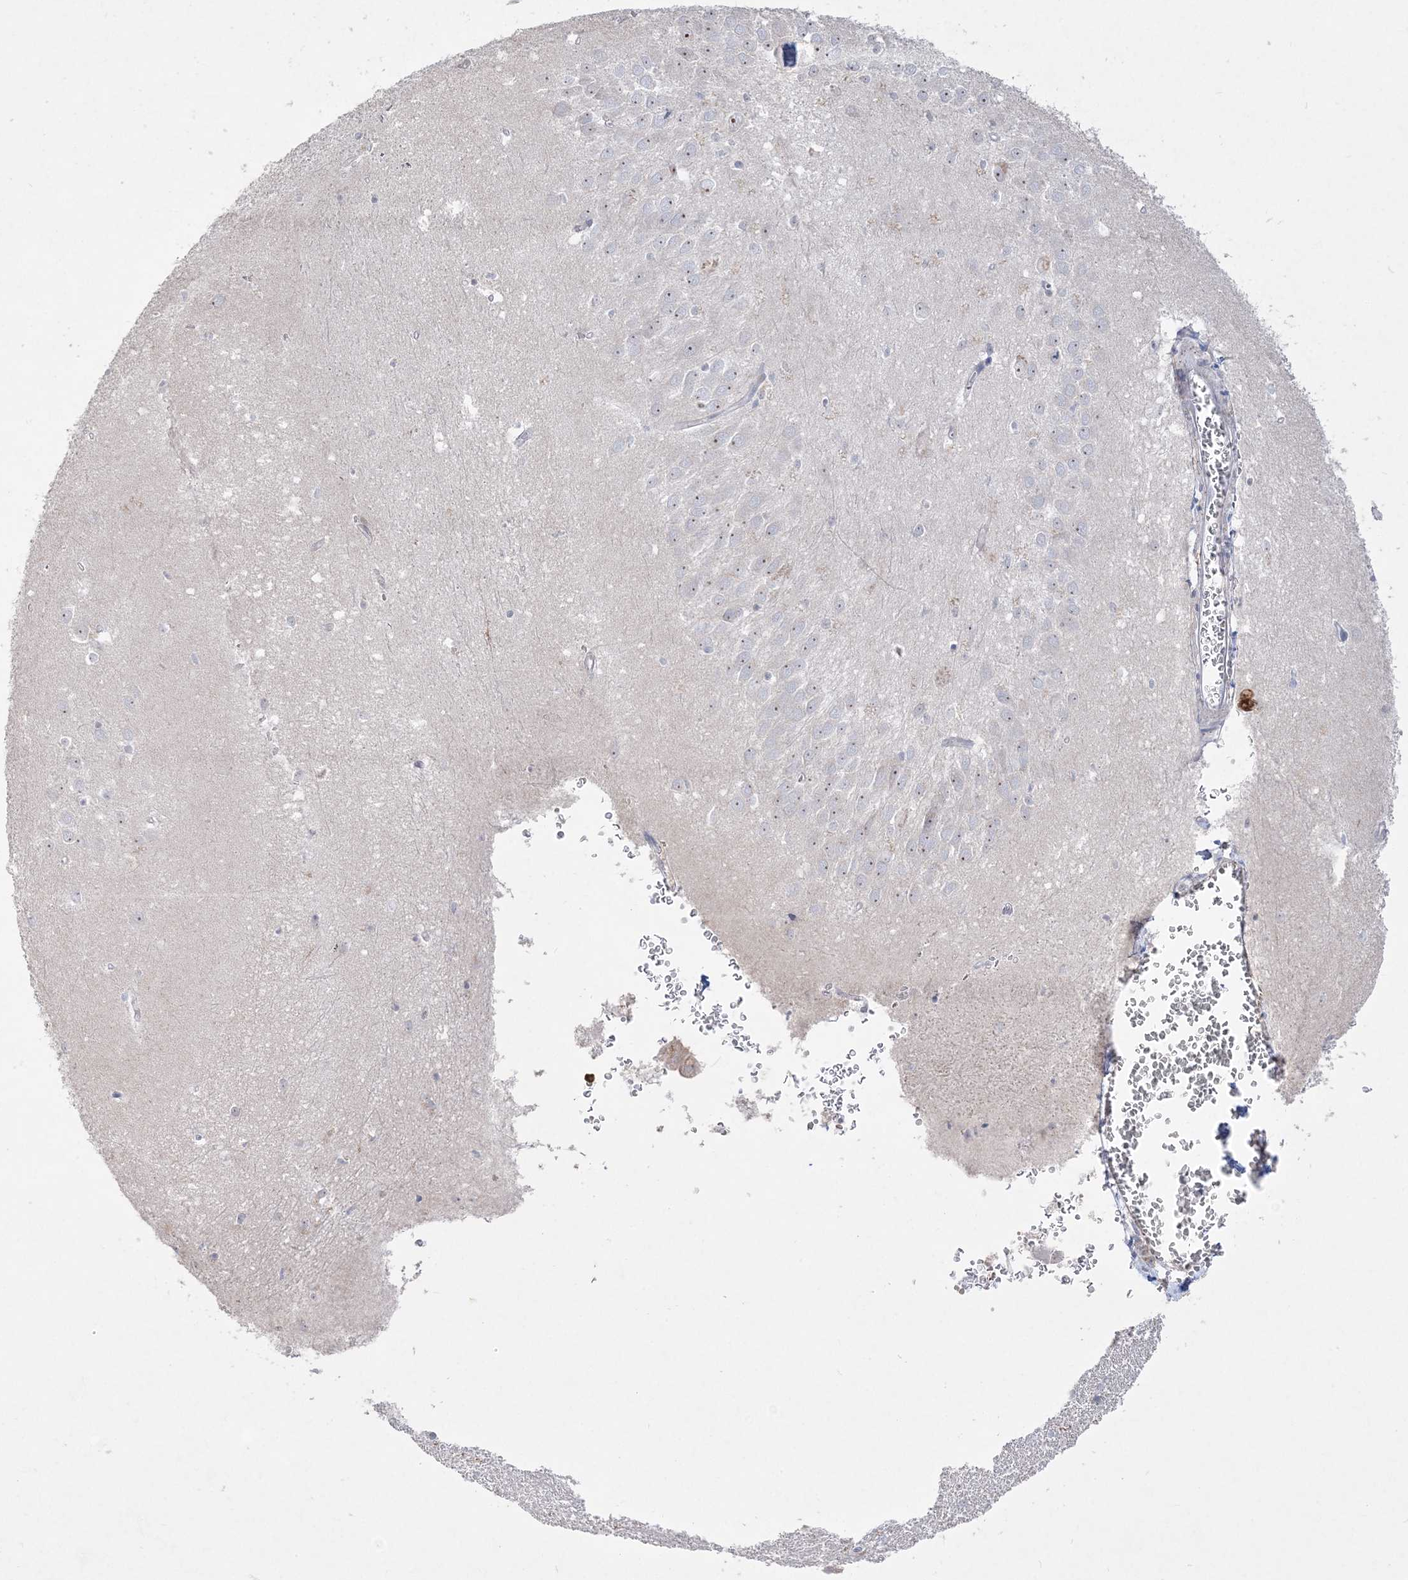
{"staining": {"intensity": "weak", "quantity": "<25%", "location": "nuclear"}, "tissue": "hippocampus", "cell_type": "Glial cells", "image_type": "normal", "snomed": [{"axis": "morphology", "description": "Normal tissue, NOS"}, {"axis": "topography", "description": "Hippocampus"}], "caption": "This is an immunohistochemistry micrograph of unremarkable human hippocampus. There is no expression in glial cells.", "gene": "NOP16", "patient": {"sex": "female", "age": 64}}